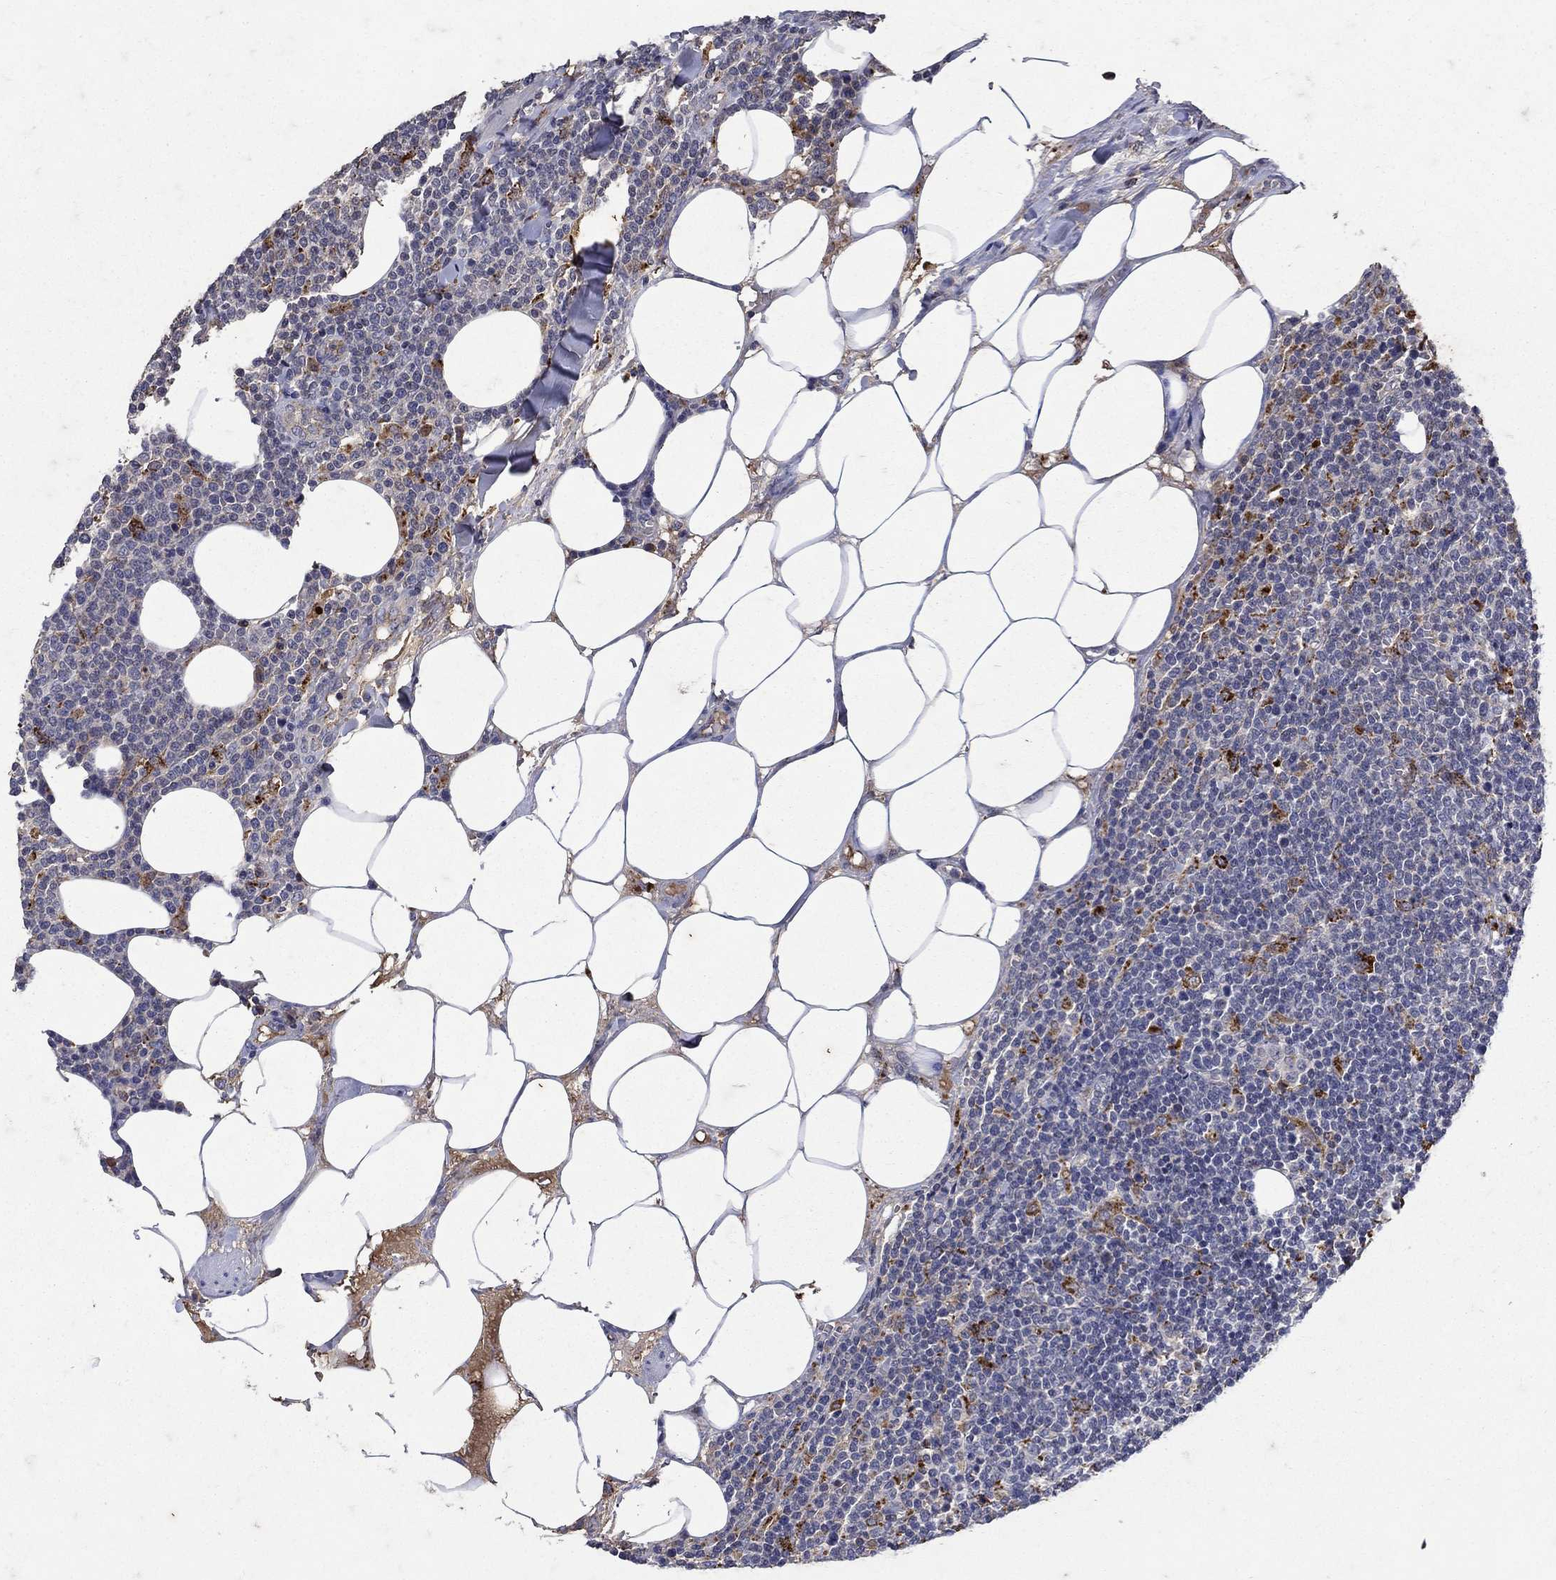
{"staining": {"intensity": "negative", "quantity": "none", "location": "none"}, "tissue": "lymphoma", "cell_type": "Tumor cells", "image_type": "cancer", "snomed": [{"axis": "morphology", "description": "Malignant lymphoma, non-Hodgkin's type, High grade"}, {"axis": "topography", "description": "Lymph node"}], "caption": "The image reveals no significant expression in tumor cells of lymphoma.", "gene": "NPC2", "patient": {"sex": "male", "age": 61}}